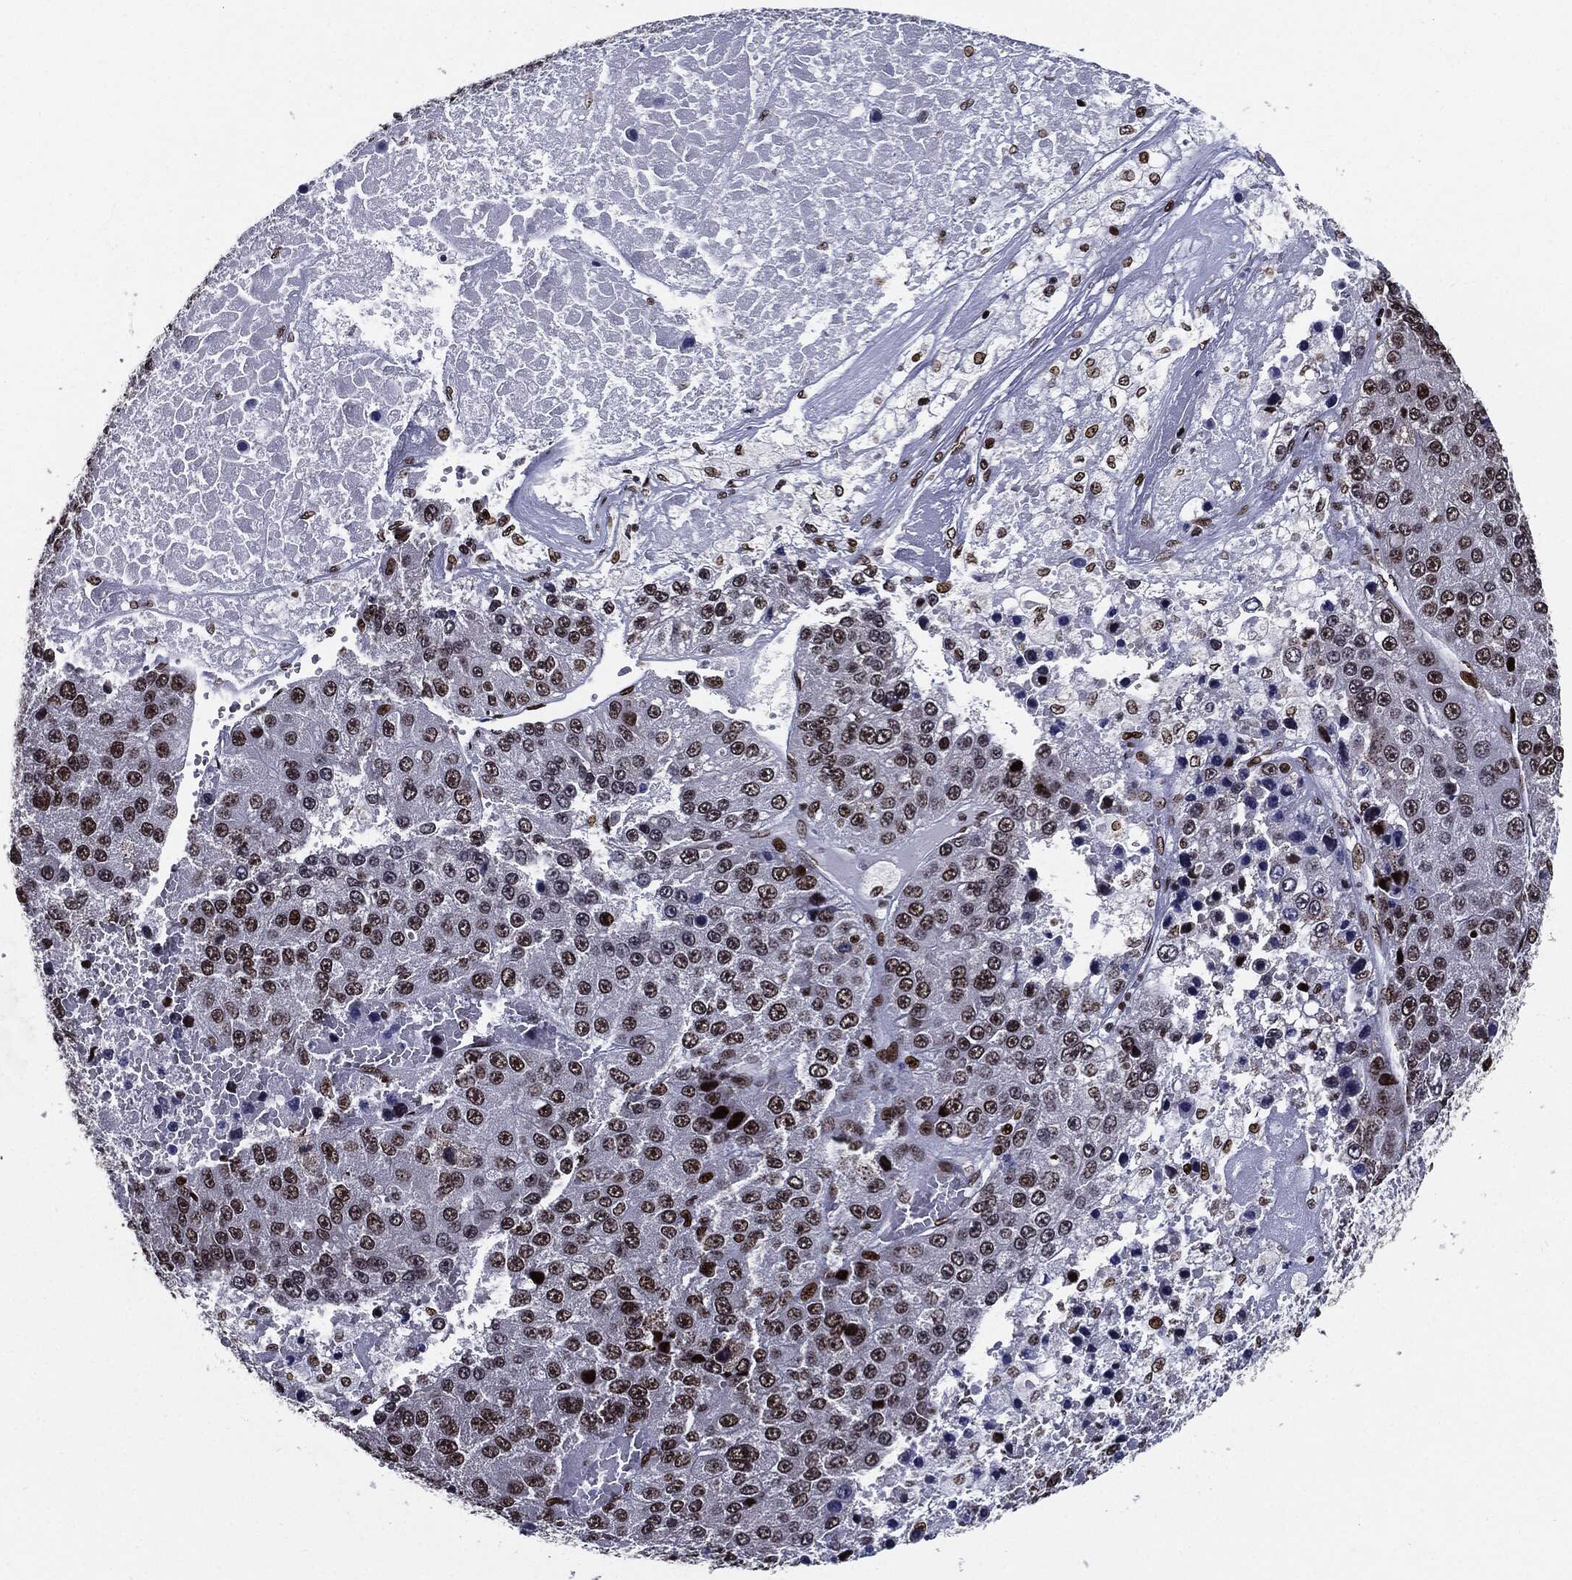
{"staining": {"intensity": "moderate", "quantity": ">75%", "location": "nuclear"}, "tissue": "liver cancer", "cell_type": "Tumor cells", "image_type": "cancer", "snomed": [{"axis": "morphology", "description": "Carcinoma, Hepatocellular, NOS"}, {"axis": "topography", "description": "Liver"}], "caption": "High-power microscopy captured an immunohistochemistry image of liver cancer, revealing moderate nuclear staining in about >75% of tumor cells.", "gene": "ZFP91", "patient": {"sex": "female", "age": 73}}